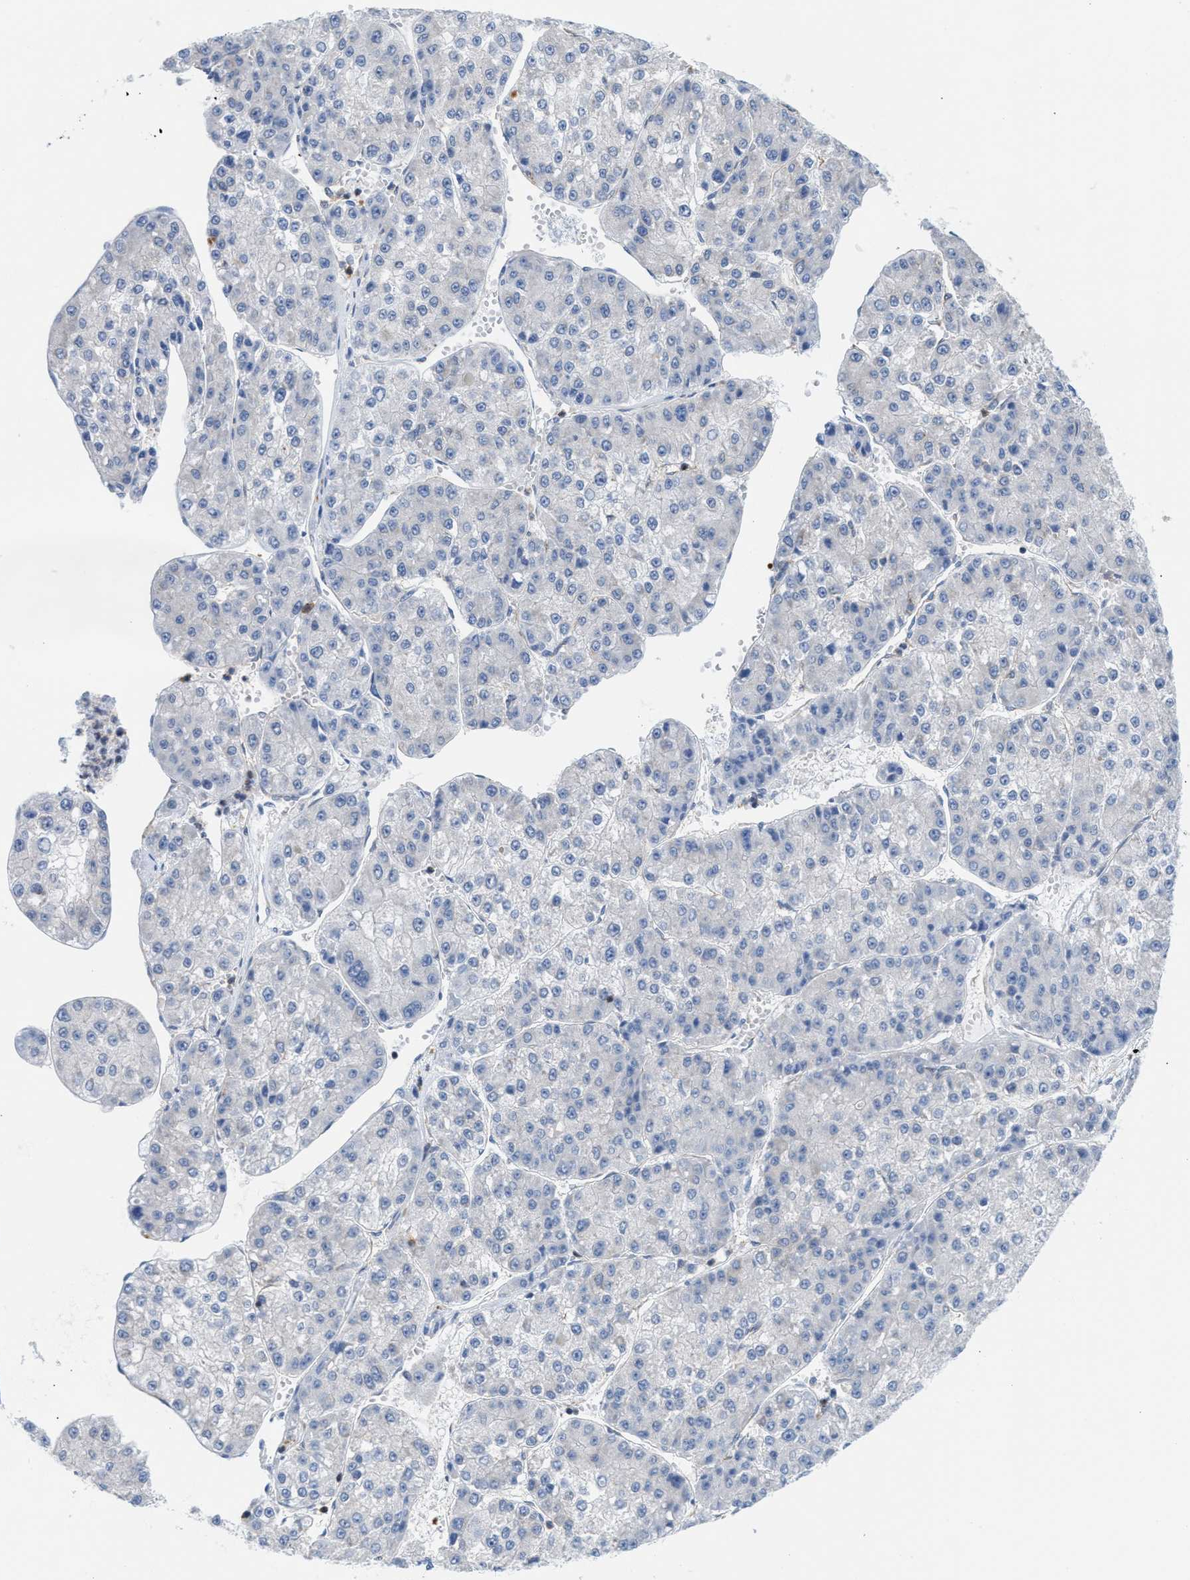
{"staining": {"intensity": "negative", "quantity": "none", "location": "none"}, "tissue": "liver cancer", "cell_type": "Tumor cells", "image_type": "cancer", "snomed": [{"axis": "morphology", "description": "Carcinoma, Hepatocellular, NOS"}, {"axis": "topography", "description": "Liver"}], "caption": "Tumor cells are negative for protein expression in human liver cancer. (Brightfield microscopy of DAB (3,3'-diaminobenzidine) IHC at high magnification).", "gene": "IL16", "patient": {"sex": "female", "age": 73}}